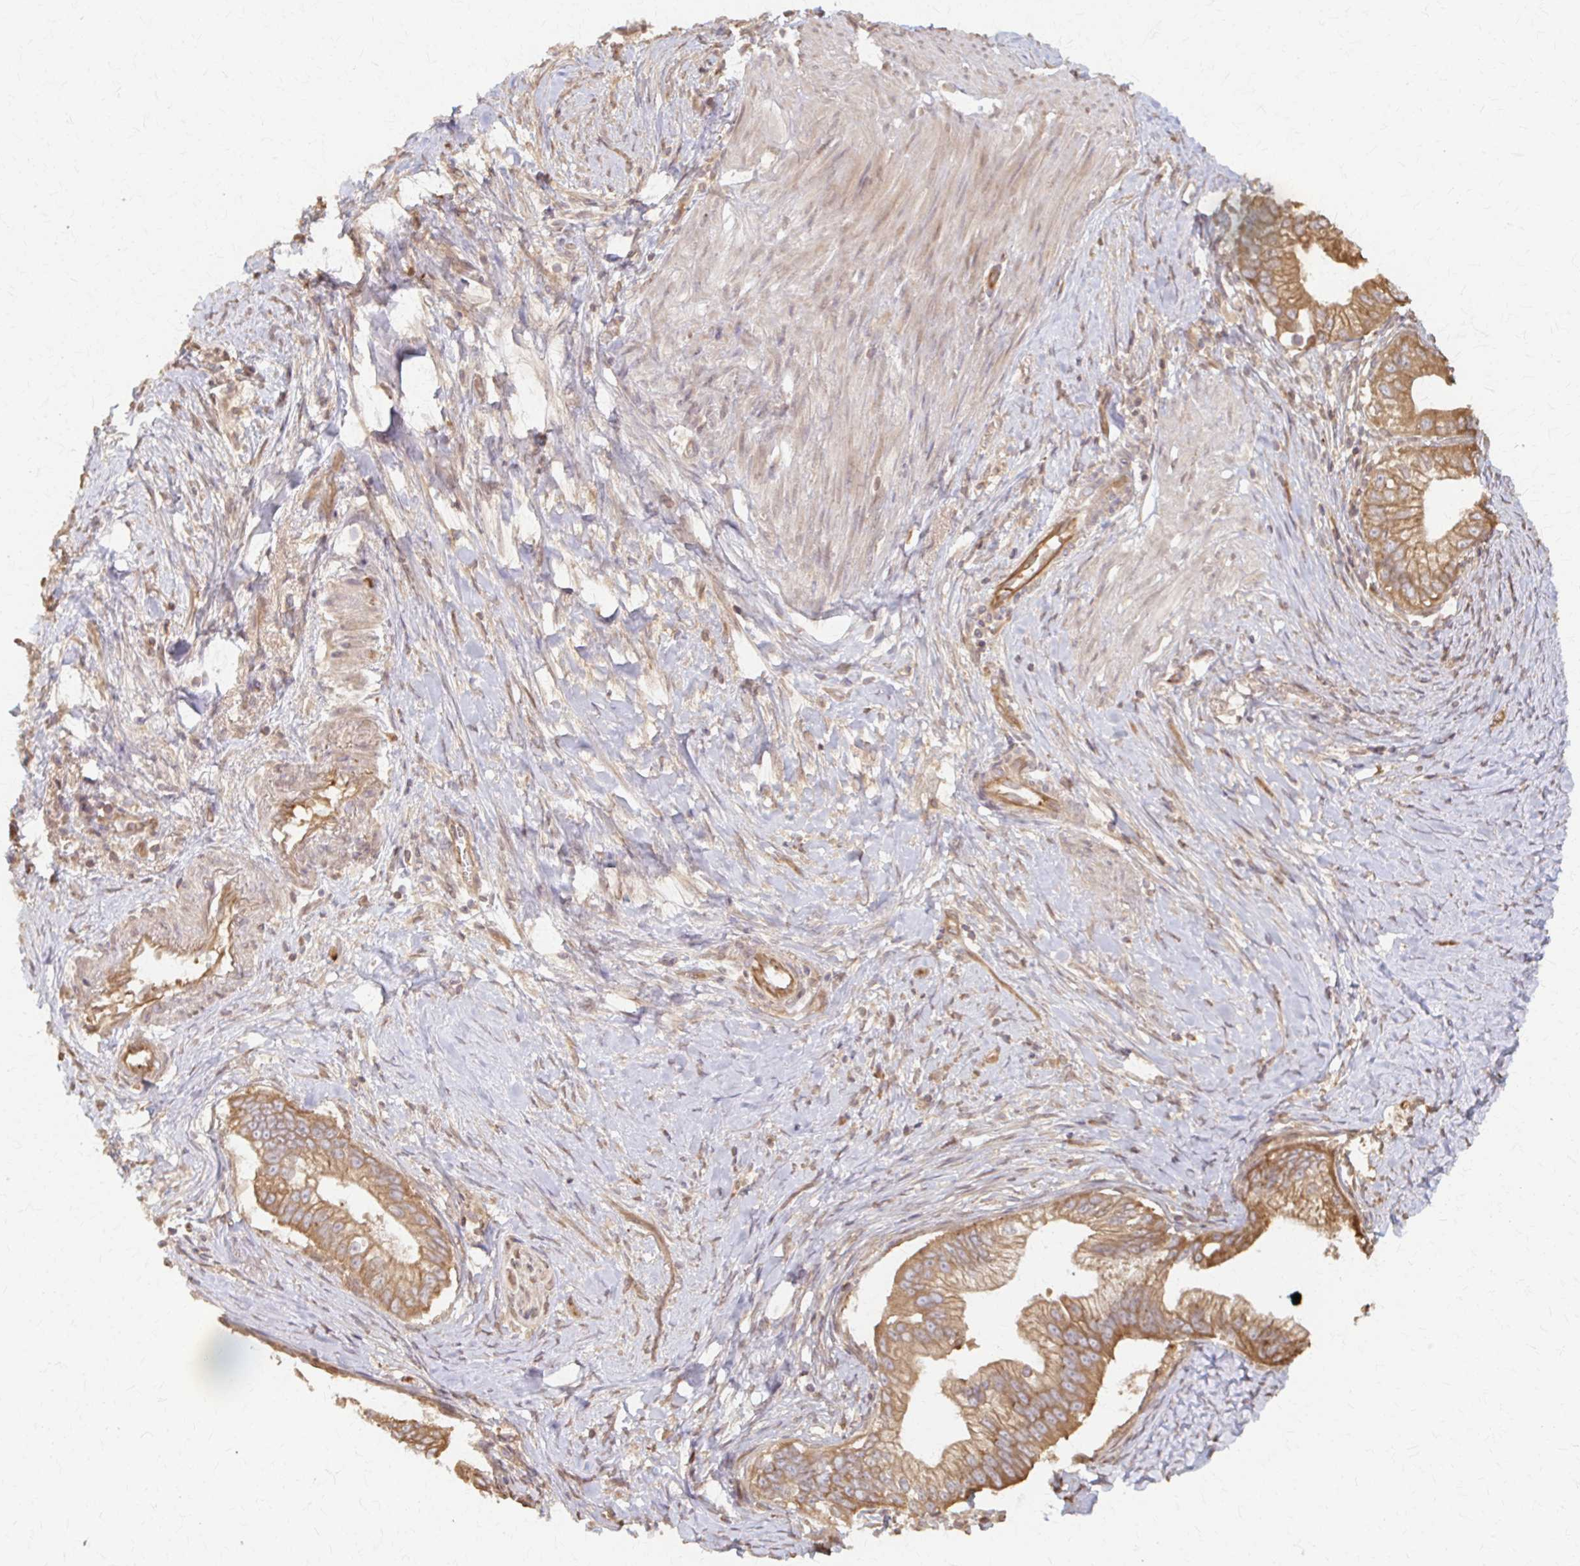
{"staining": {"intensity": "moderate", "quantity": ">75%", "location": "cytoplasmic/membranous"}, "tissue": "pancreatic cancer", "cell_type": "Tumor cells", "image_type": "cancer", "snomed": [{"axis": "morphology", "description": "Adenocarcinoma, NOS"}, {"axis": "topography", "description": "Pancreas"}], "caption": "Brown immunohistochemical staining in pancreatic cancer (adenocarcinoma) shows moderate cytoplasmic/membranous staining in about >75% of tumor cells.", "gene": "ARHGAP35", "patient": {"sex": "male", "age": 70}}